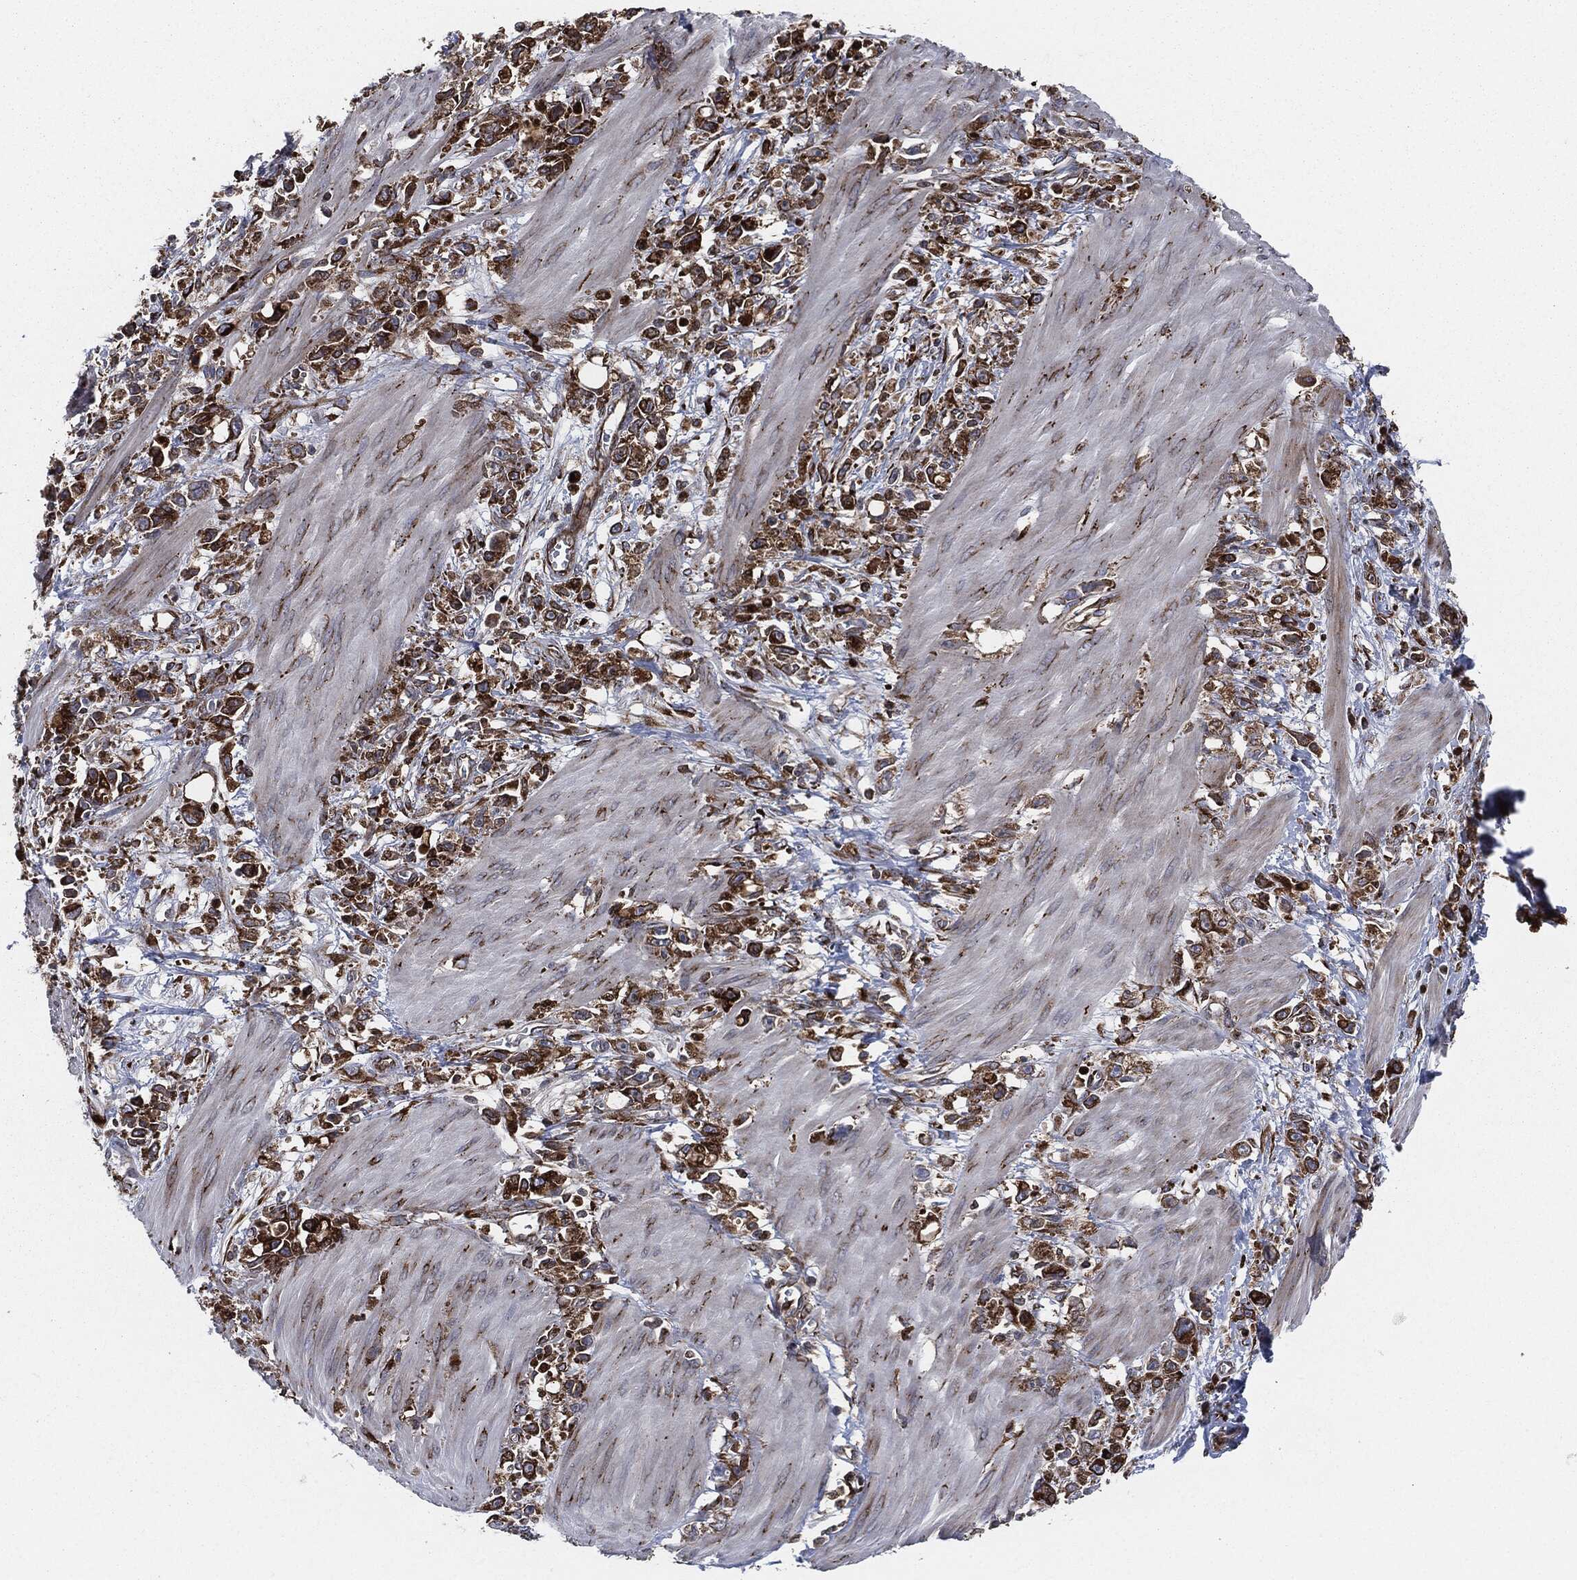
{"staining": {"intensity": "strong", "quantity": ">75%", "location": "cytoplasmic/membranous"}, "tissue": "stomach cancer", "cell_type": "Tumor cells", "image_type": "cancer", "snomed": [{"axis": "morphology", "description": "Adenocarcinoma, NOS"}, {"axis": "topography", "description": "Stomach"}], "caption": "Human stomach adenocarcinoma stained with a protein marker shows strong staining in tumor cells.", "gene": "CALR", "patient": {"sex": "female", "age": 59}}